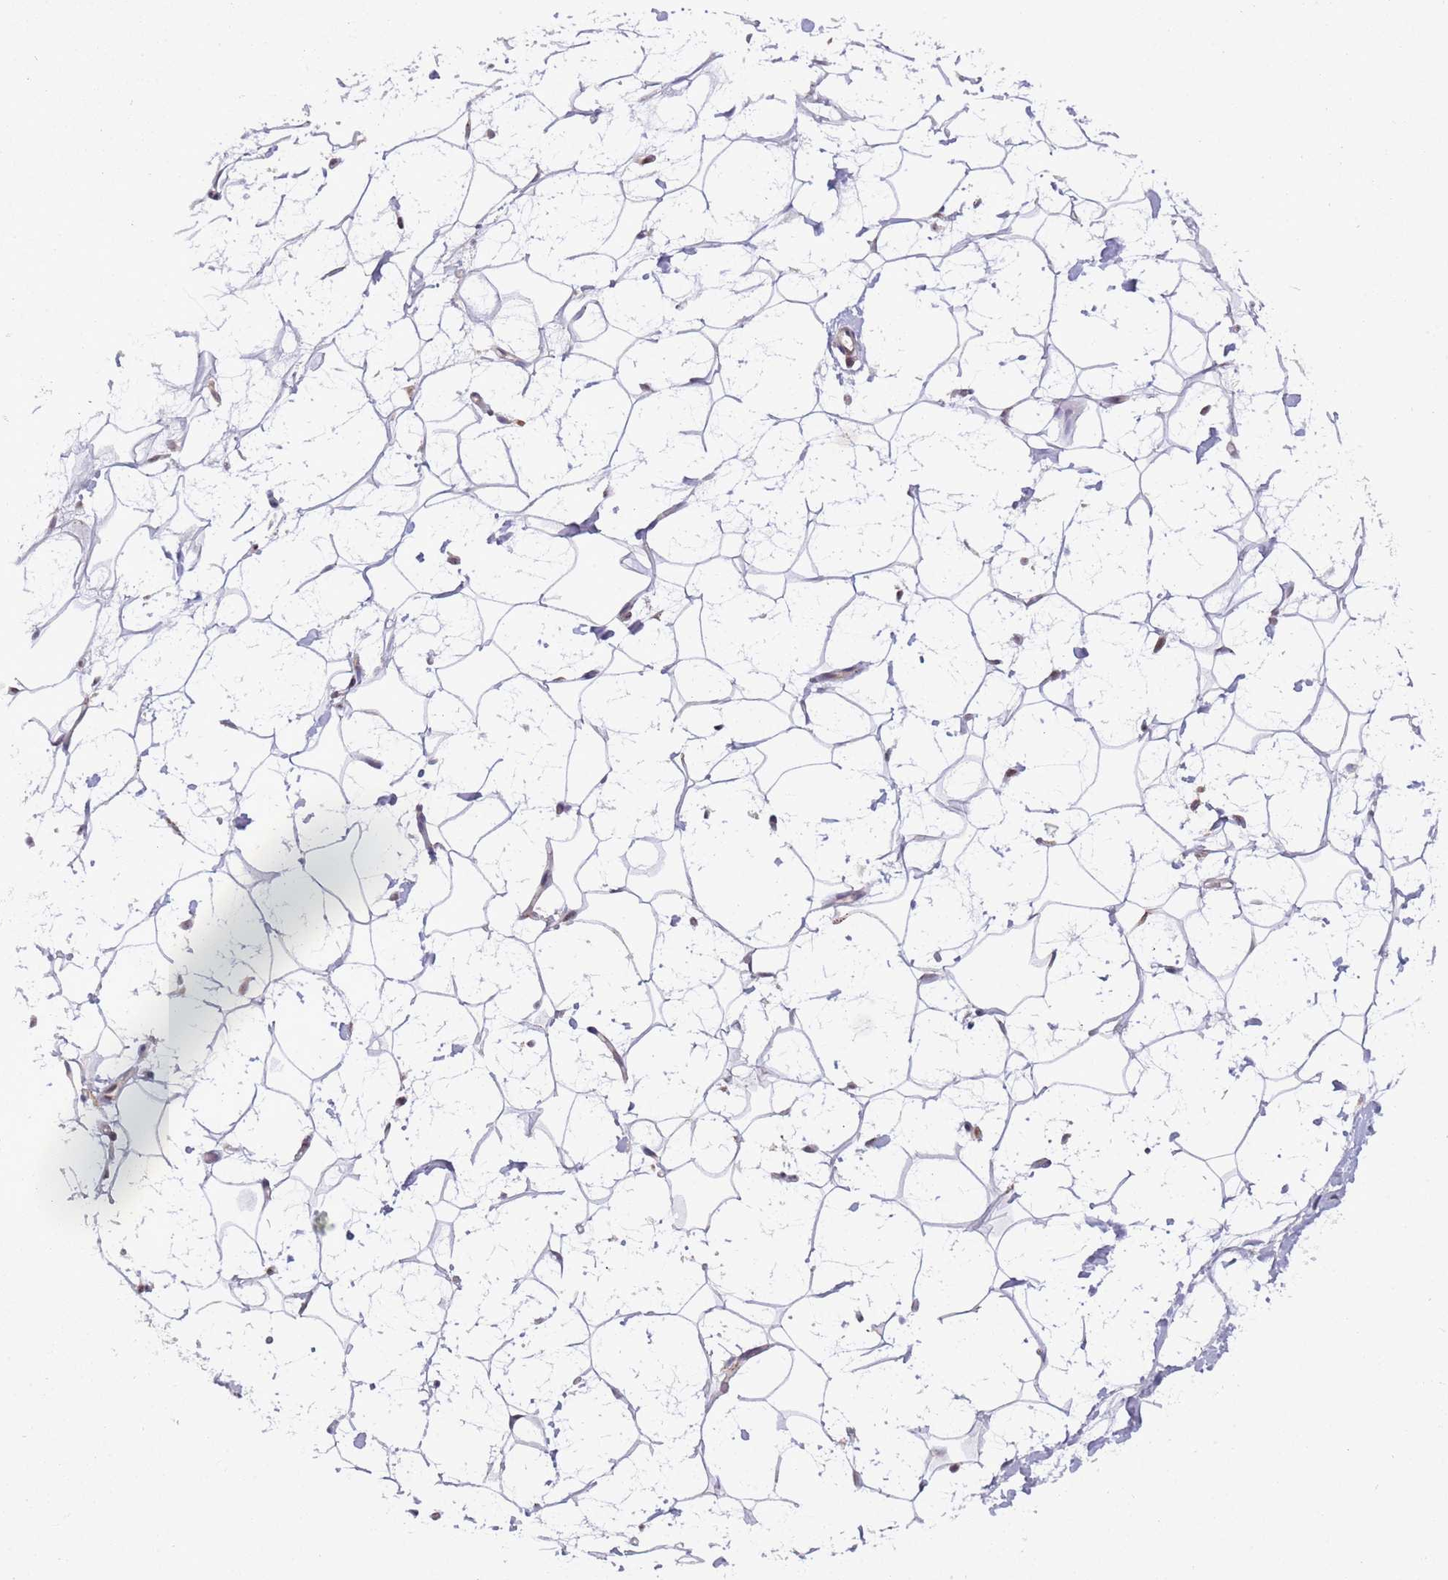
{"staining": {"intensity": "weak", "quantity": "25%-75%", "location": "cytoplasmic/membranous"}, "tissue": "adipose tissue", "cell_type": "Adipocytes", "image_type": "normal", "snomed": [{"axis": "morphology", "description": "Normal tissue, NOS"}, {"axis": "topography", "description": "Breast"}], "caption": "An image of adipose tissue stained for a protein exhibits weak cytoplasmic/membranous brown staining in adipocytes. Using DAB (brown) and hematoxylin (blue) stains, captured at high magnification using brightfield microscopy.", "gene": "TRIM27", "patient": {"sex": "female", "age": 26}}